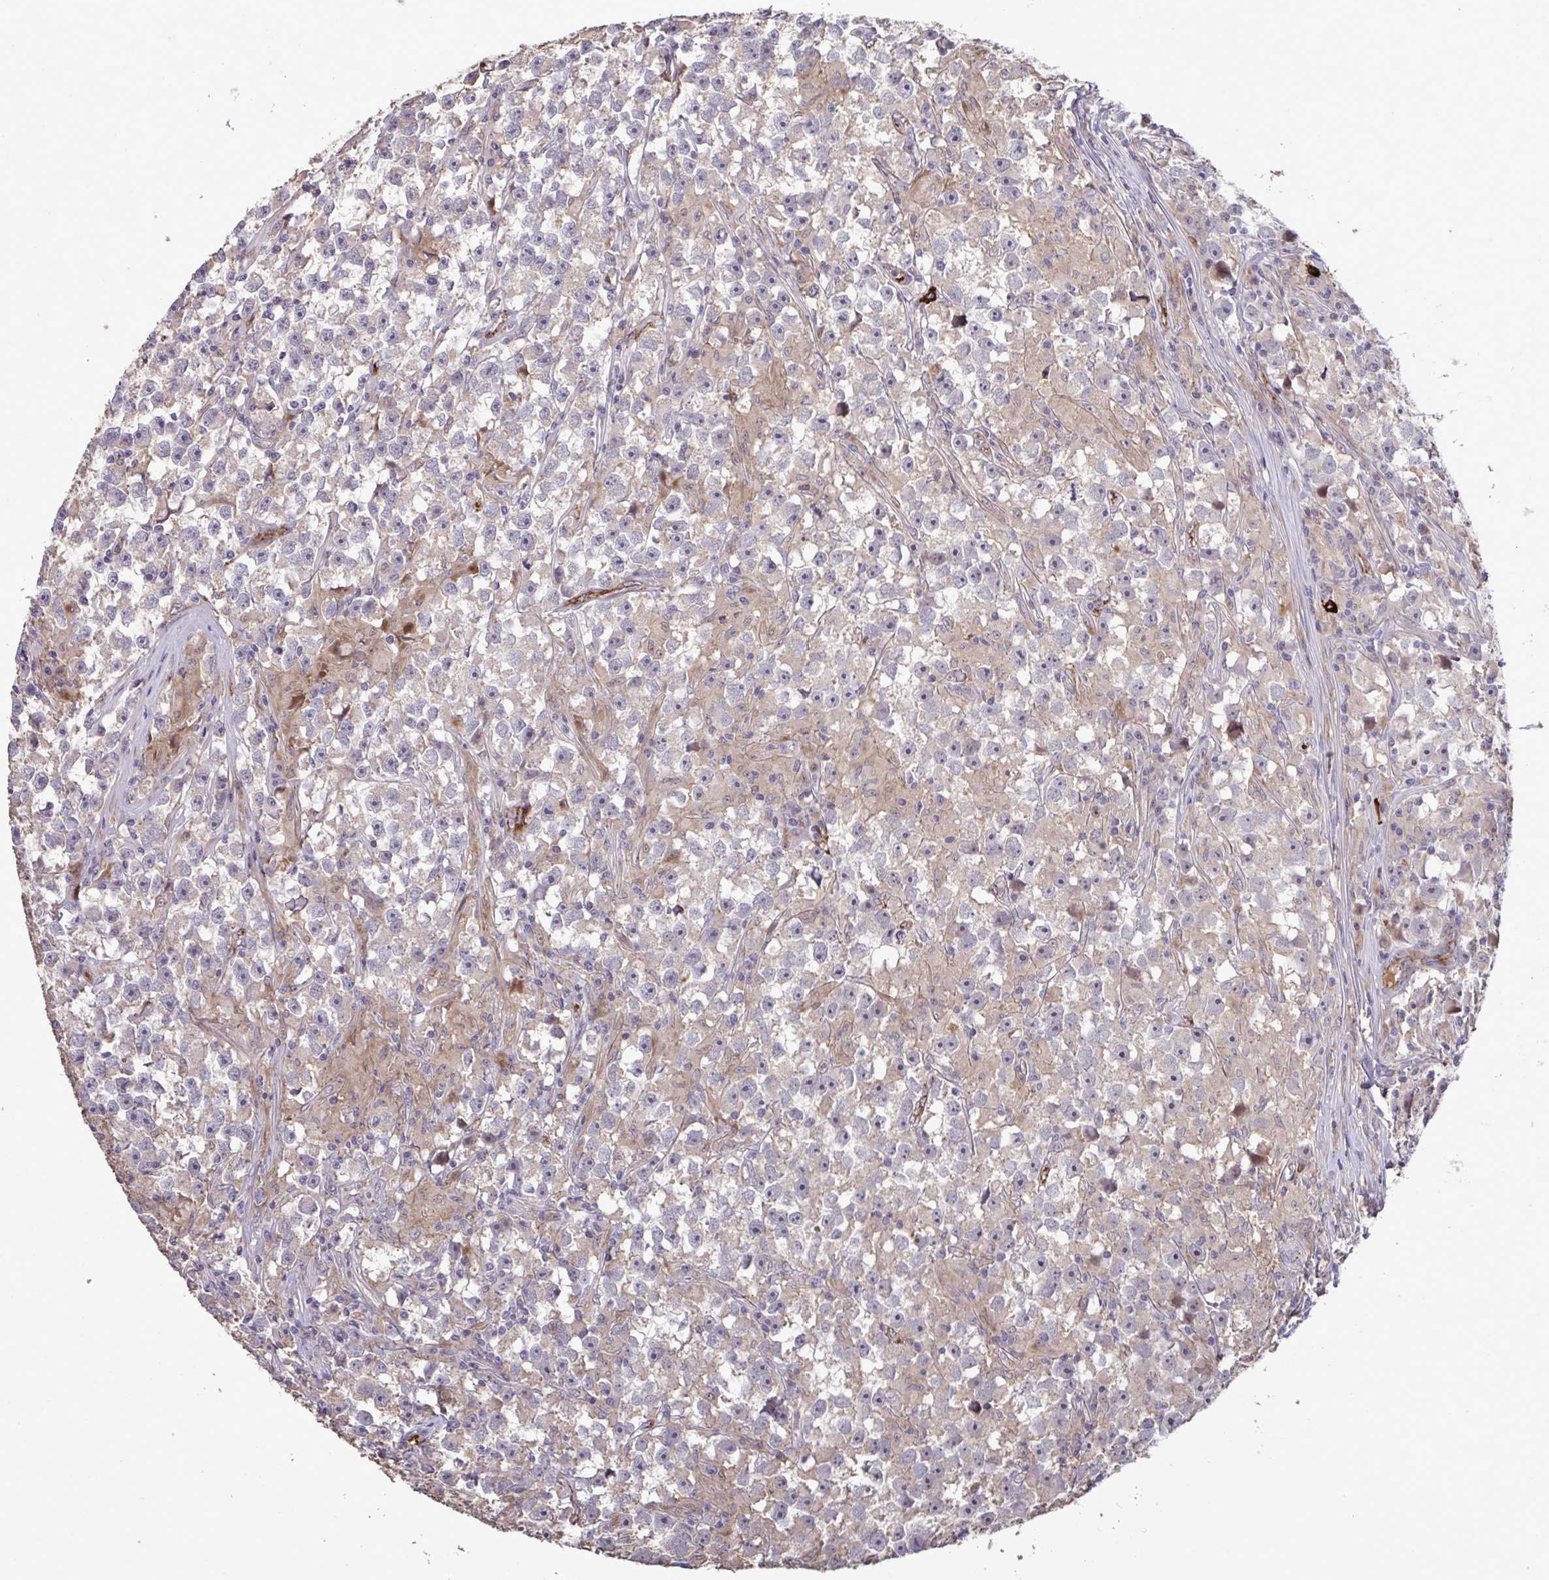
{"staining": {"intensity": "weak", "quantity": "25%-75%", "location": "cytoplasmic/membranous"}, "tissue": "testis cancer", "cell_type": "Tumor cells", "image_type": "cancer", "snomed": [{"axis": "morphology", "description": "Seminoma, NOS"}, {"axis": "topography", "description": "Testis"}], "caption": "Human testis cancer stained with a protein marker displays weak staining in tumor cells.", "gene": "CD101", "patient": {"sex": "male", "age": 33}}